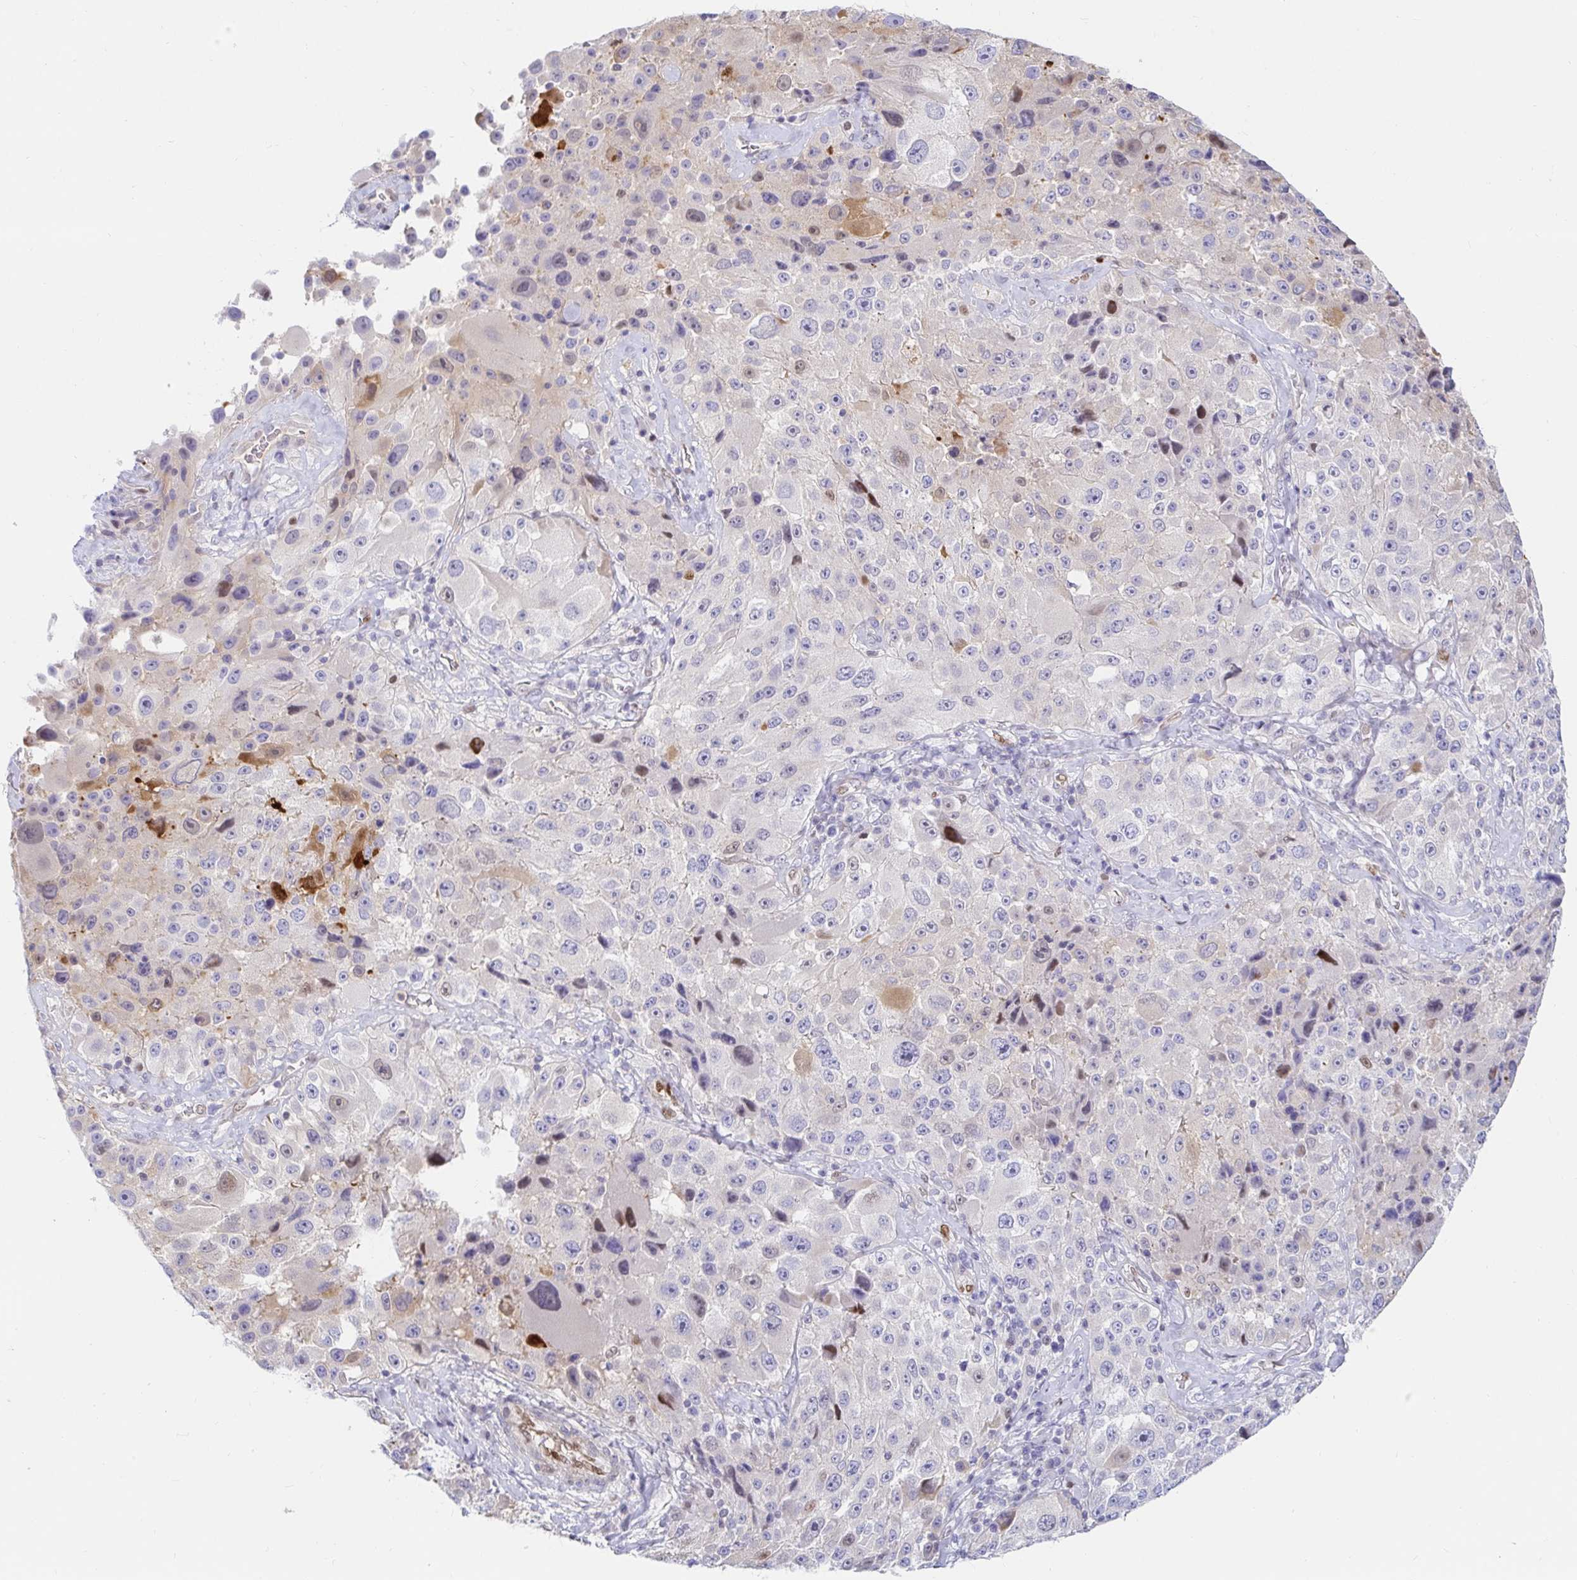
{"staining": {"intensity": "moderate", "quantity": "<25%", "location": "nuclear"}, "tissue": "melanoma", "cell_type": "Tumor cells", "image_type": "cancer", "snomed": [{"axis": "morphology", "description": "Malignant melanoma, Metastatic site"}, {"axis": "topography", "description": "Lymph node"}], "caption": "Immunohistochemical staining of melanoma exhibits moderate nuclear protein positivity in approximately <25% of tumor cells.", "gene": "HINFP", "patient": {"sex": "male", "age": 62}}